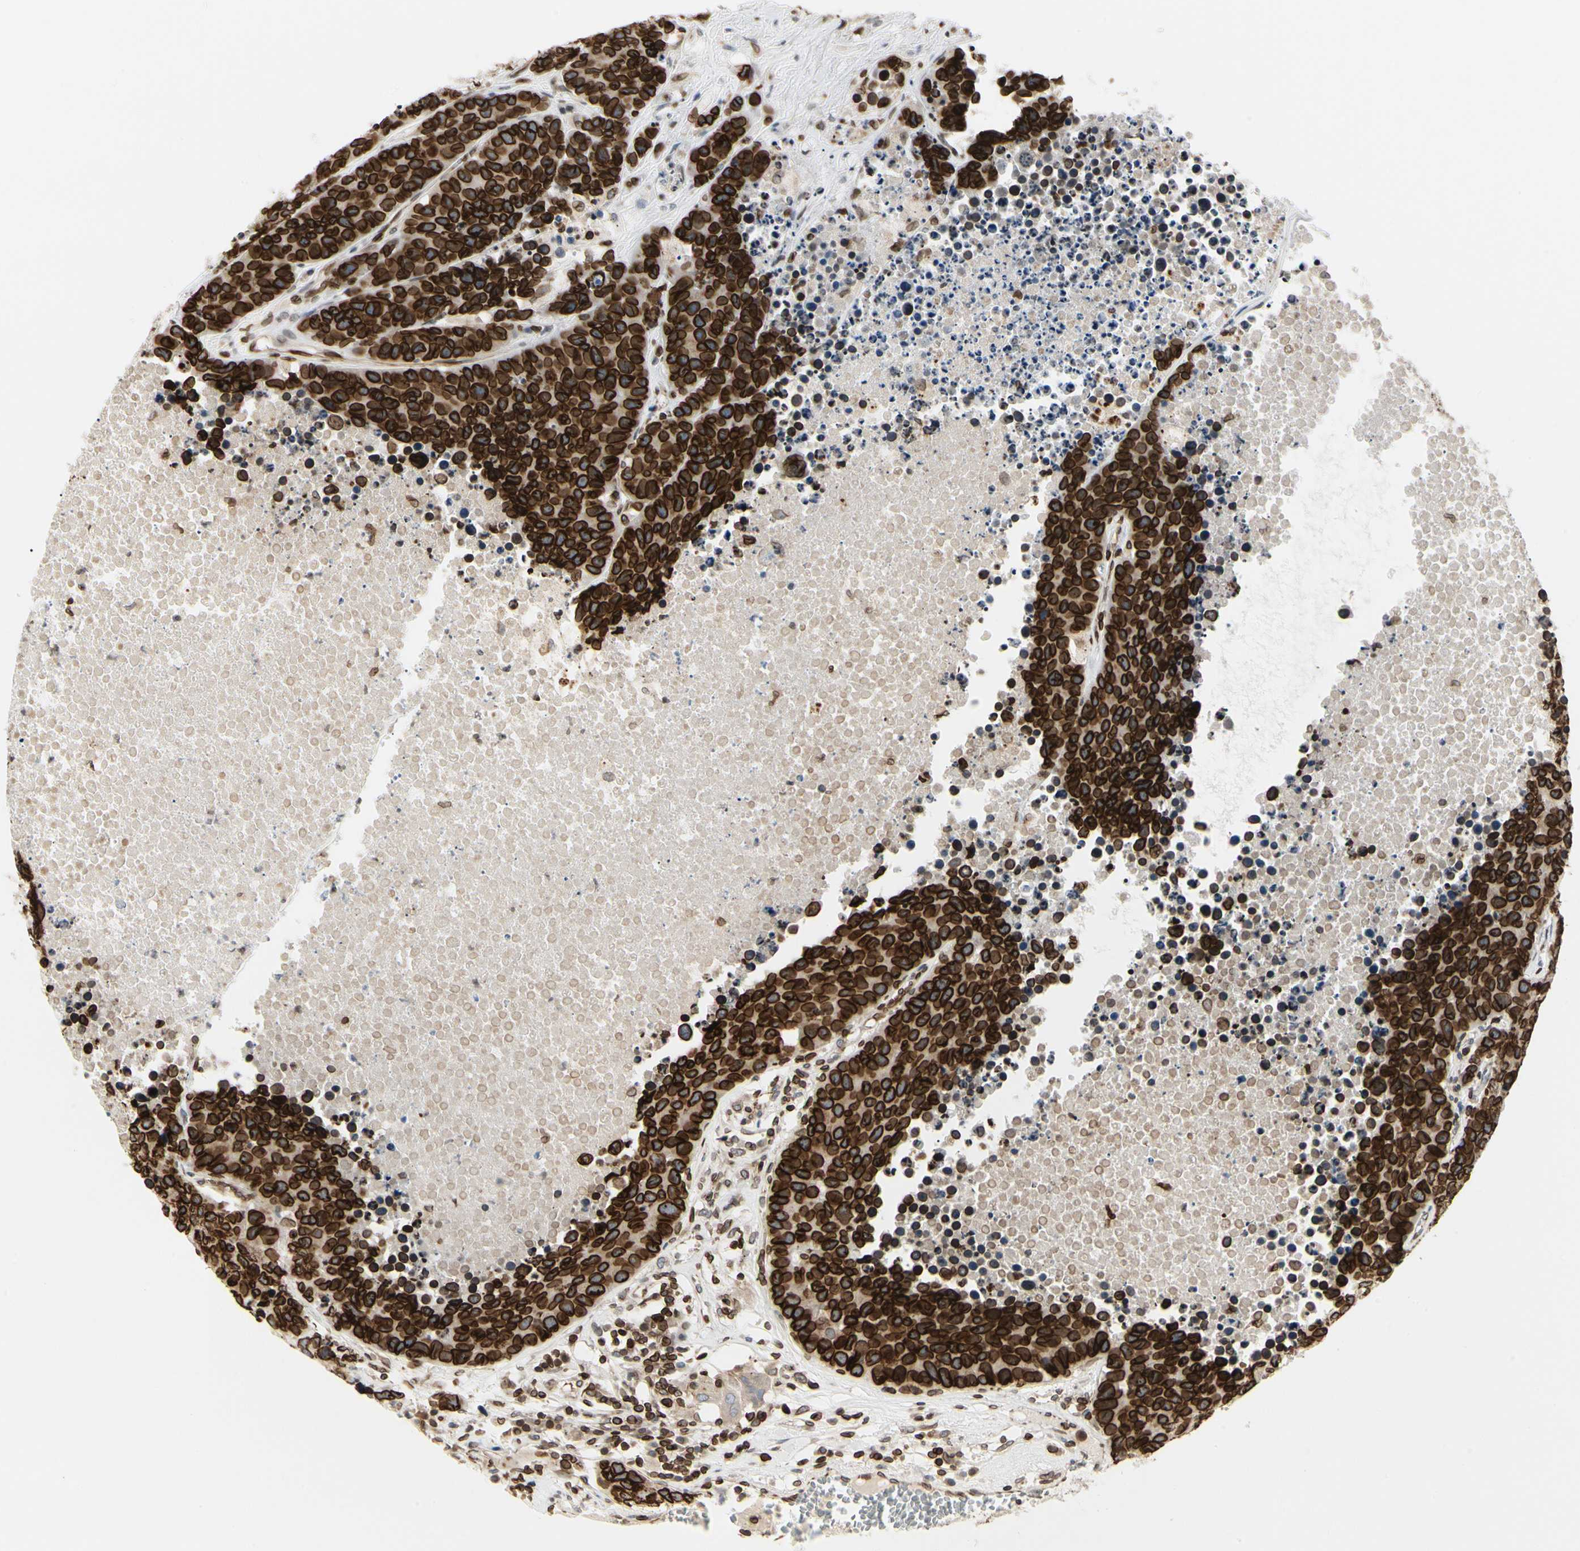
{"staining": {"intensity": "strong", "quantity": ">75%", "location": "cytoplasmic/membranous,nuclear"}, "tissue": "carcinoid", "cell_type": "Tumor cells", "image_type": "cancer", "snomed": [{"axis": "morphology", "description": "Carcinoid, malignant, NOS"}, {"axis": "topography", "description": "Lung"}], "caption": "Carcinoid was stained to show a protein in brown. There is high levels of strong cytoplasmic/membranous and nuclear positivity in about >75% of tumor cells.", "gene": "TMPO", "patient": {"sex": "male", "age": 60}}